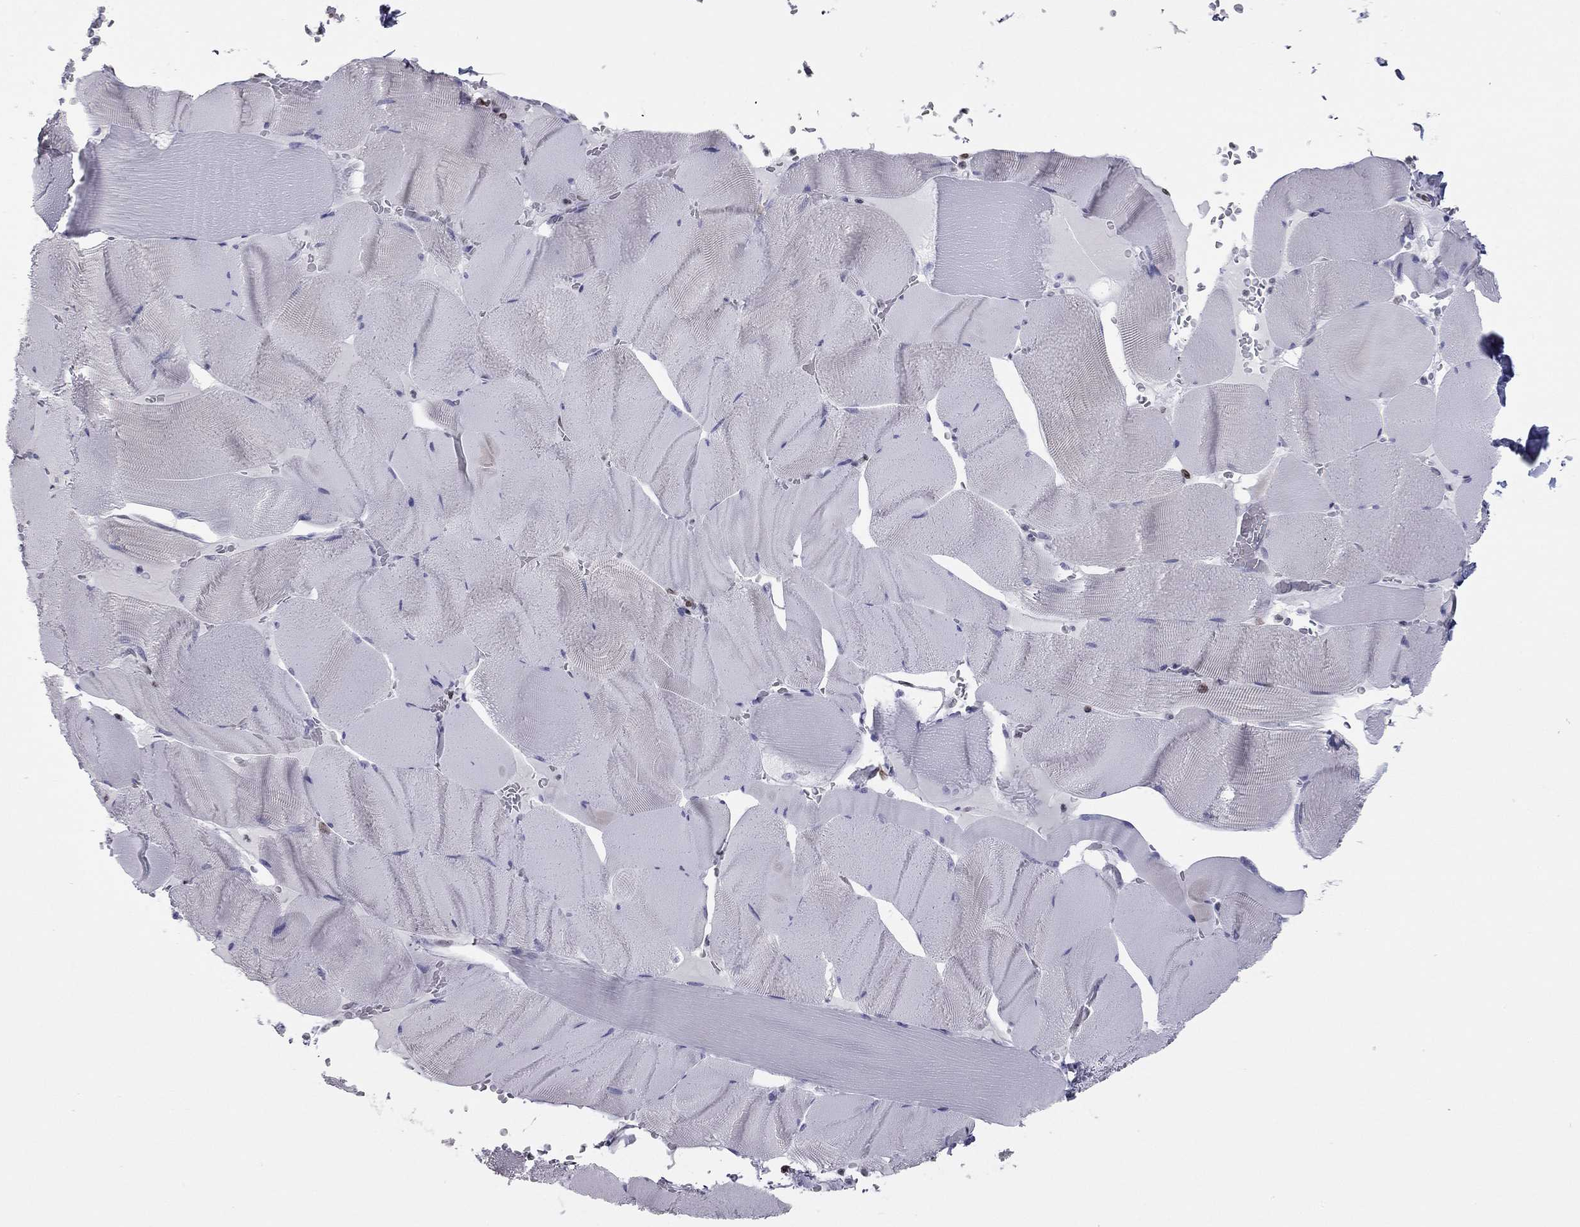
{"staining": {"intensity": "negative", "quantity": "none", "location": "none"}, "tissue": "skeletal muscle", "cell_type": "Myocytes", "image_type": "normal", "snomed": [{"axis": "morphology", "description": "Normal tissue, NOS"}, {"axis": "topography", "description": "Skeletal muscle"}], "caption": "DAB (3,3'-diaminobenzidine) immunohistochemical staining of benign human skeletal muscle displays no significant positivity in myocytes. The staining is performed using DAB (3,3'-diaminobenzidine) brown chromogen with nuclei counter-stained in using hematoxylin.", "gene": "ESPL1", "patient": {"sex": "male", "age": 56}}